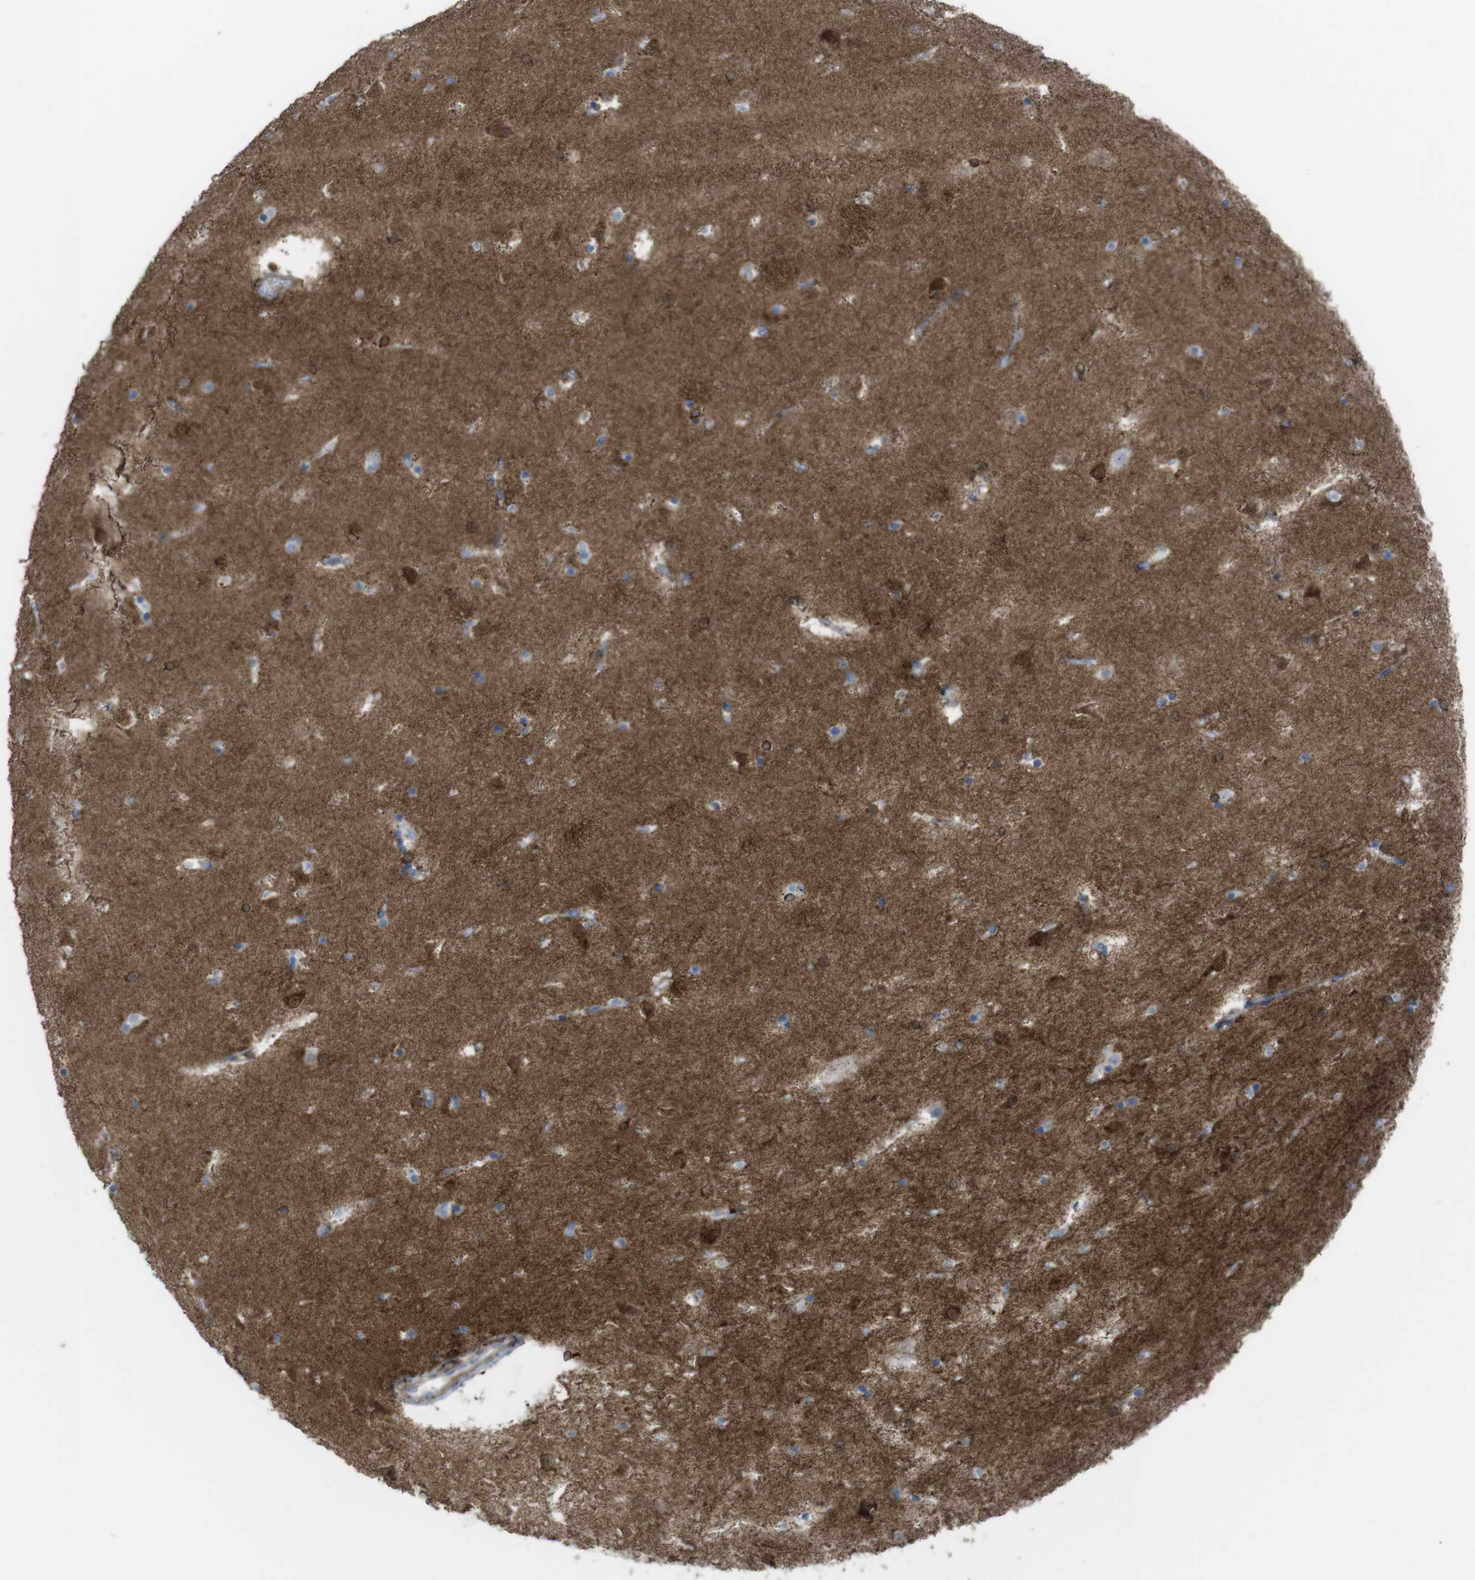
{"staining": {"intensity": "moderate", "quantity": "25%-75%", "location": "cytoplasmic/membranous"}, "tissue": "caudate", "cell_type": "Glial cells", "image_type": "normal", "snomed": [{"axis": "morphology", "description": "Normal tissue, NOS"}, {"axis": "topography", "description": "Lateral ventricle wall"}], "caption": "Immunohistochemistry (DAB (3,3'-diaminobenzidine)) staining of normal caudate exhibits moderate cytoplasmic/membranous protein positivity in about 25%-75% of glial cells. (DAB (3,3'-diaminobenzidine) IHC with brightfield microscopy, high magnification).", "gene": "PRKCD", "patient": {"sex": "male", "age": 45}}